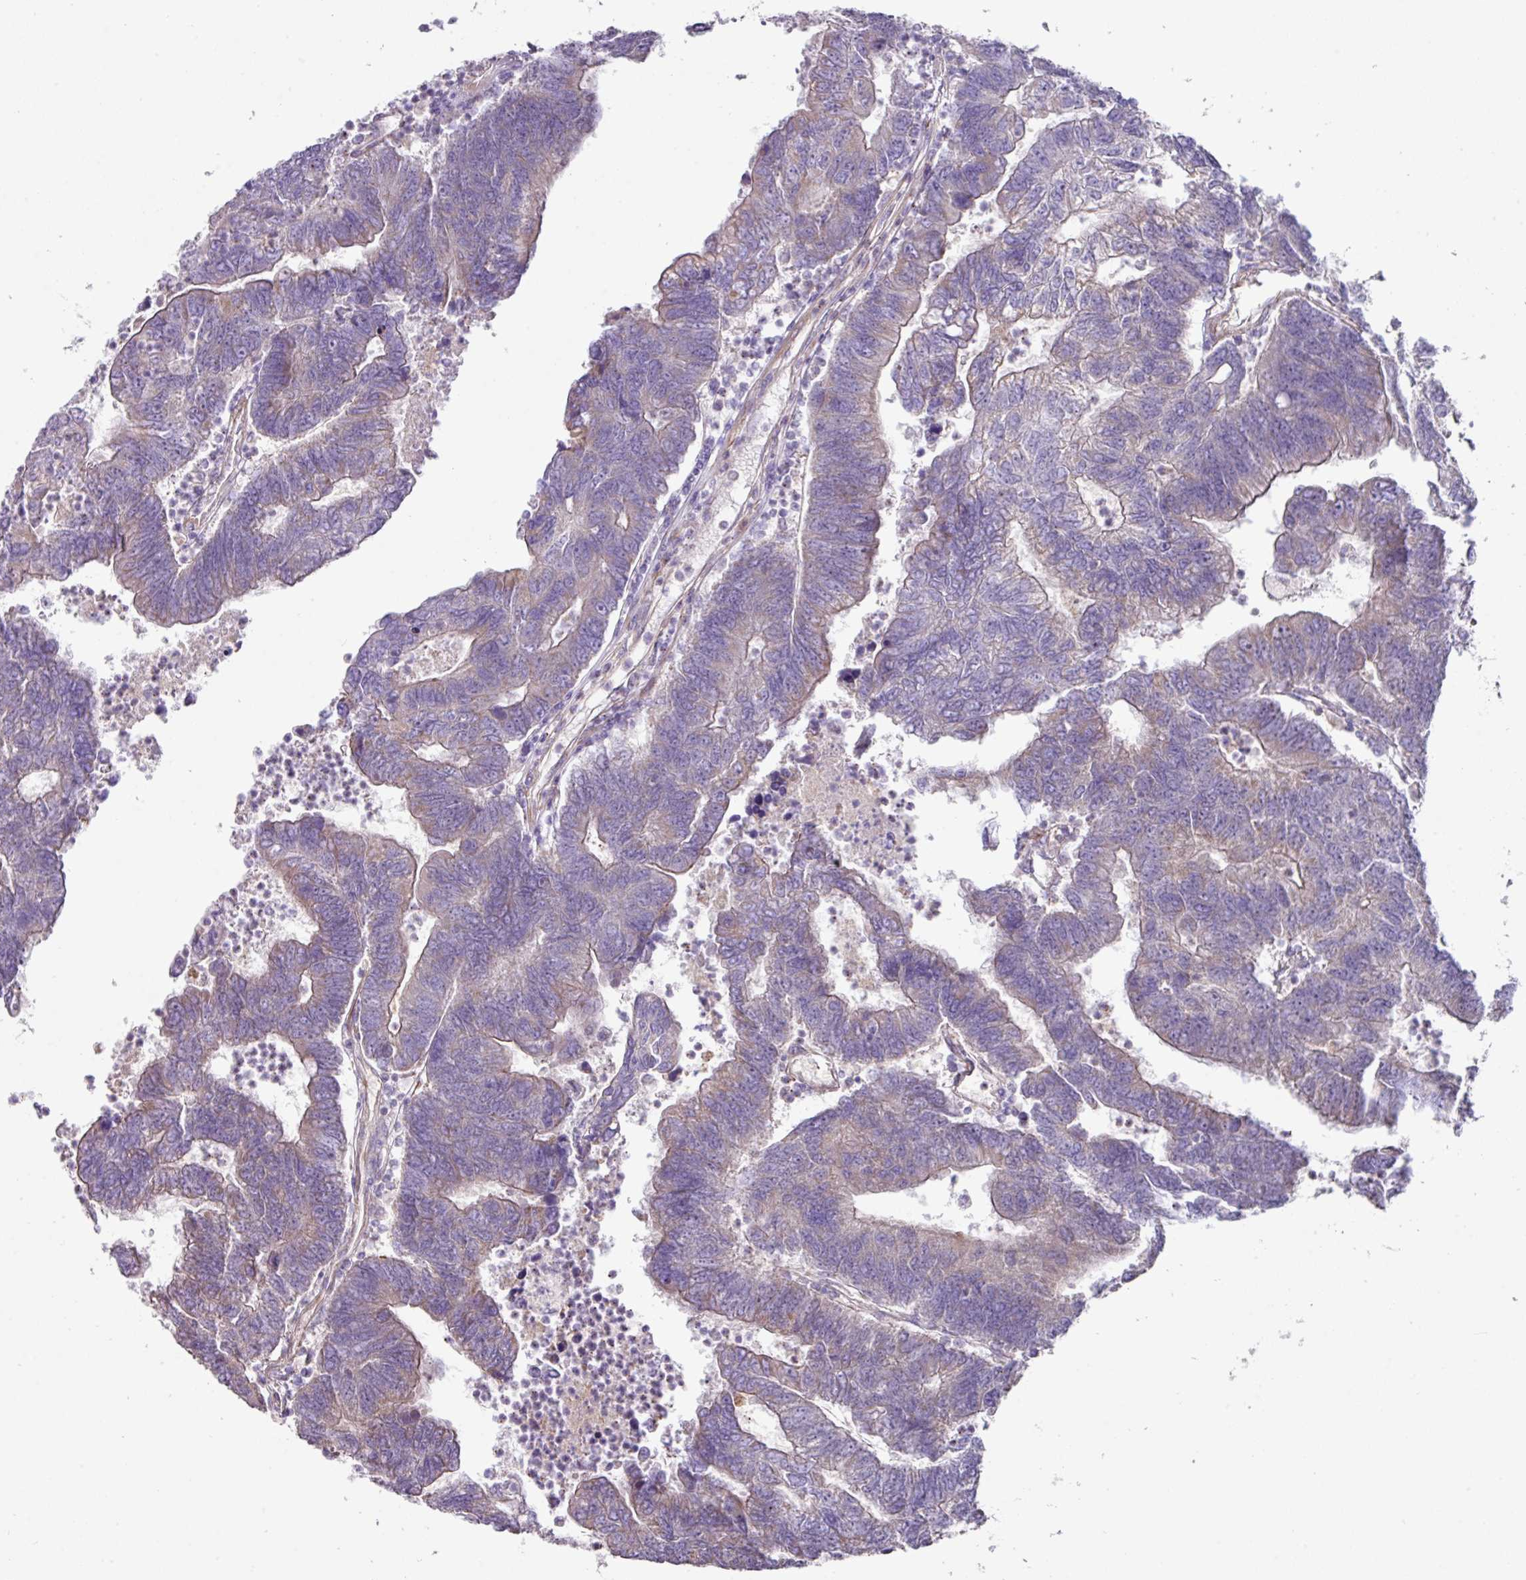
{"staining": {"intensity": "weak", "quantity": "<25%", "location": "cytoplasmic/membranous"}, "tissue": "colorectal cancer", "cell_type": "Tumor cells", "image_type": "cancer", "snomed": [{"axis": "morphology", "description": "Adenocarcinoma, NOS"}, {"axis": "topography", "description": "Colon"}], "caption": "Human adenocarcinoma (colorectal) stained for a protein using immunohistochemistry demonstrates no positivity in tumor cells.", "gene": "MRRF", "patient": {"sex": "female", "age": 48}}